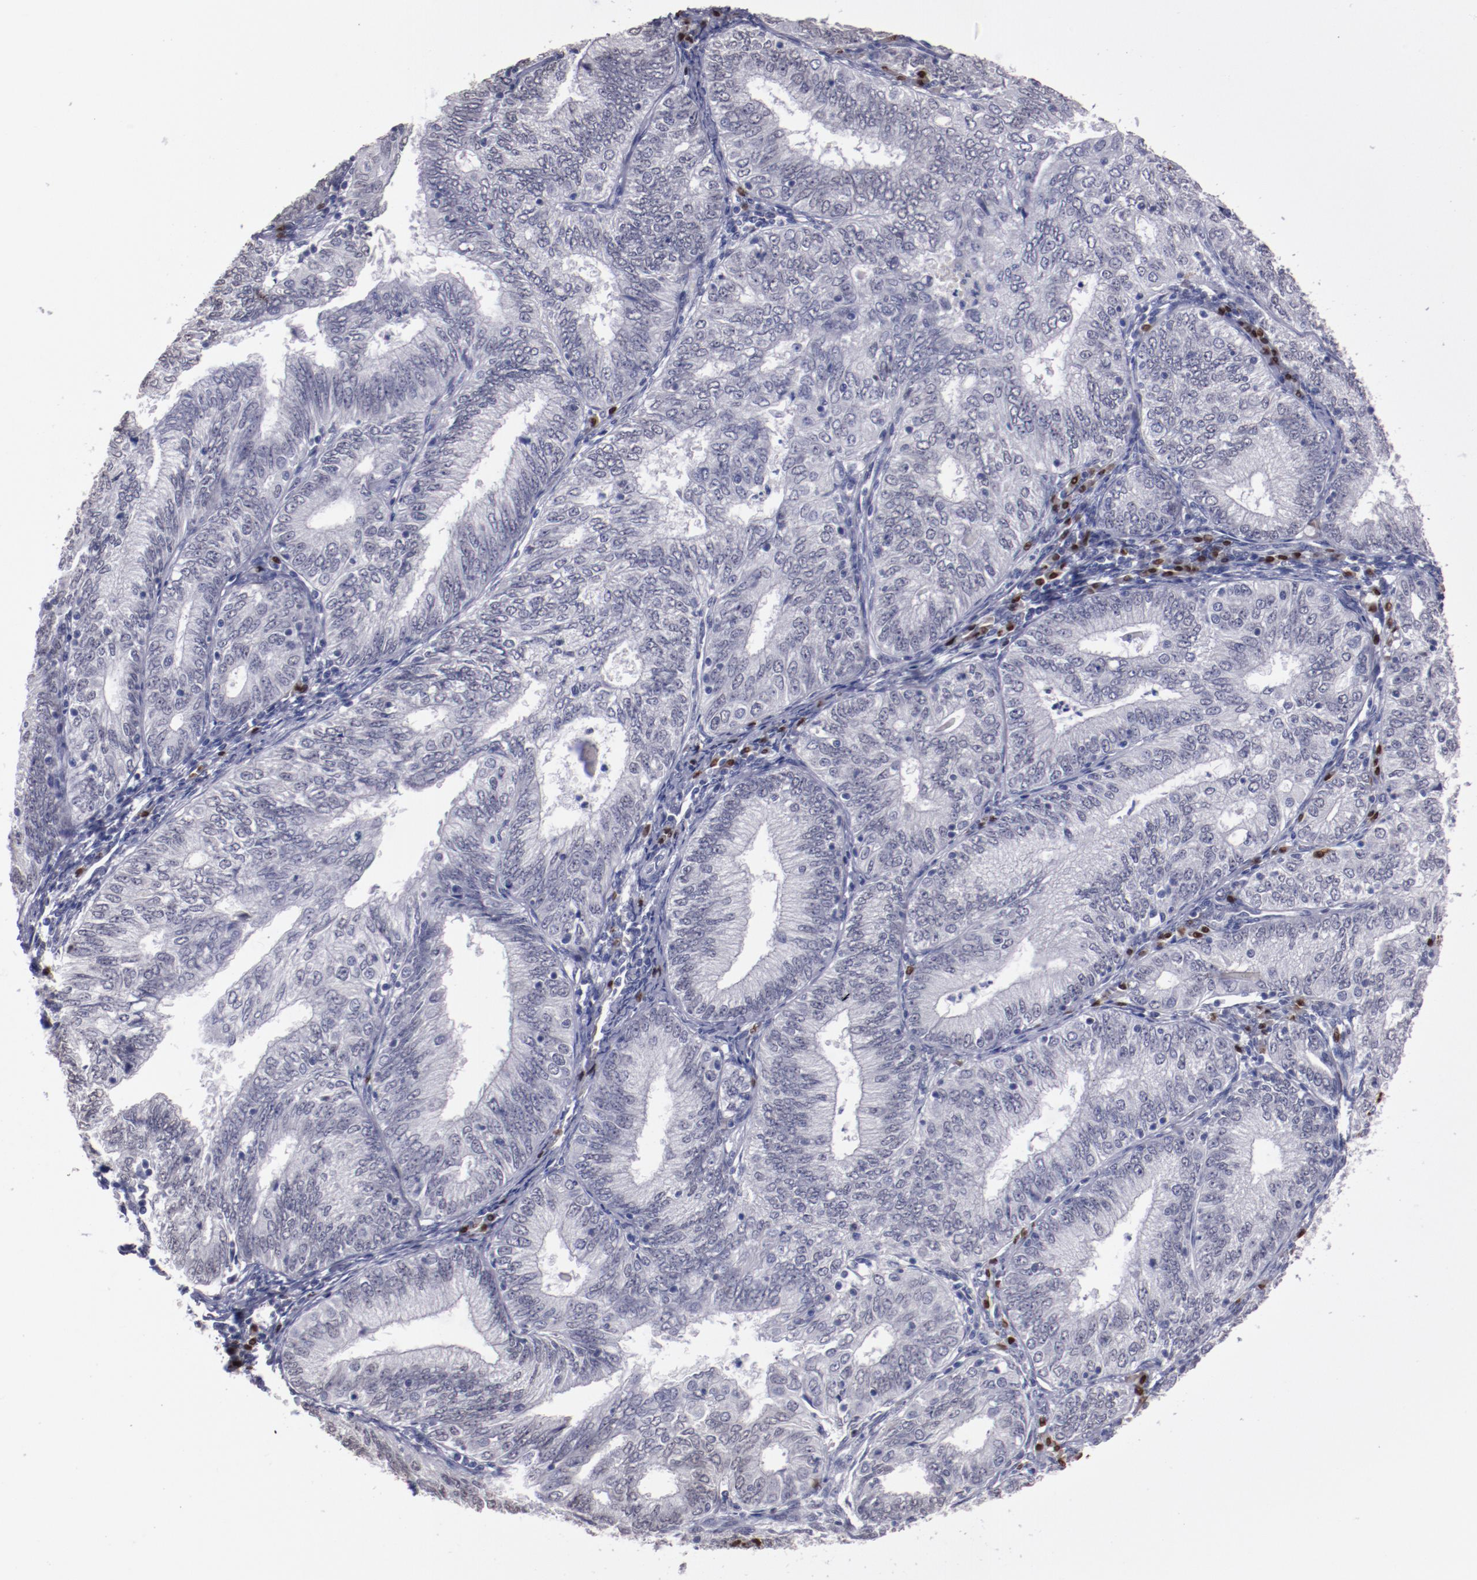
{"staining": {"intensity": "negative", "quantity": "none", "location": "none"}, "tissue": "endometrial cancer", "cell_type": "Tumor cells", "image_type": "cancer", "snomed": [{"axis": "morphology", "description": "Adenocarcinoma, NOS"}, {"axis": "topography", "description": "Endometrium"}], "caption": "IHC image of human endometrial adenocarcinoma stained for a protein (brown), which reveals no expression in tumor cells.", "gene": "IRF4", "patient": {"sex": "female", "age": 69}}